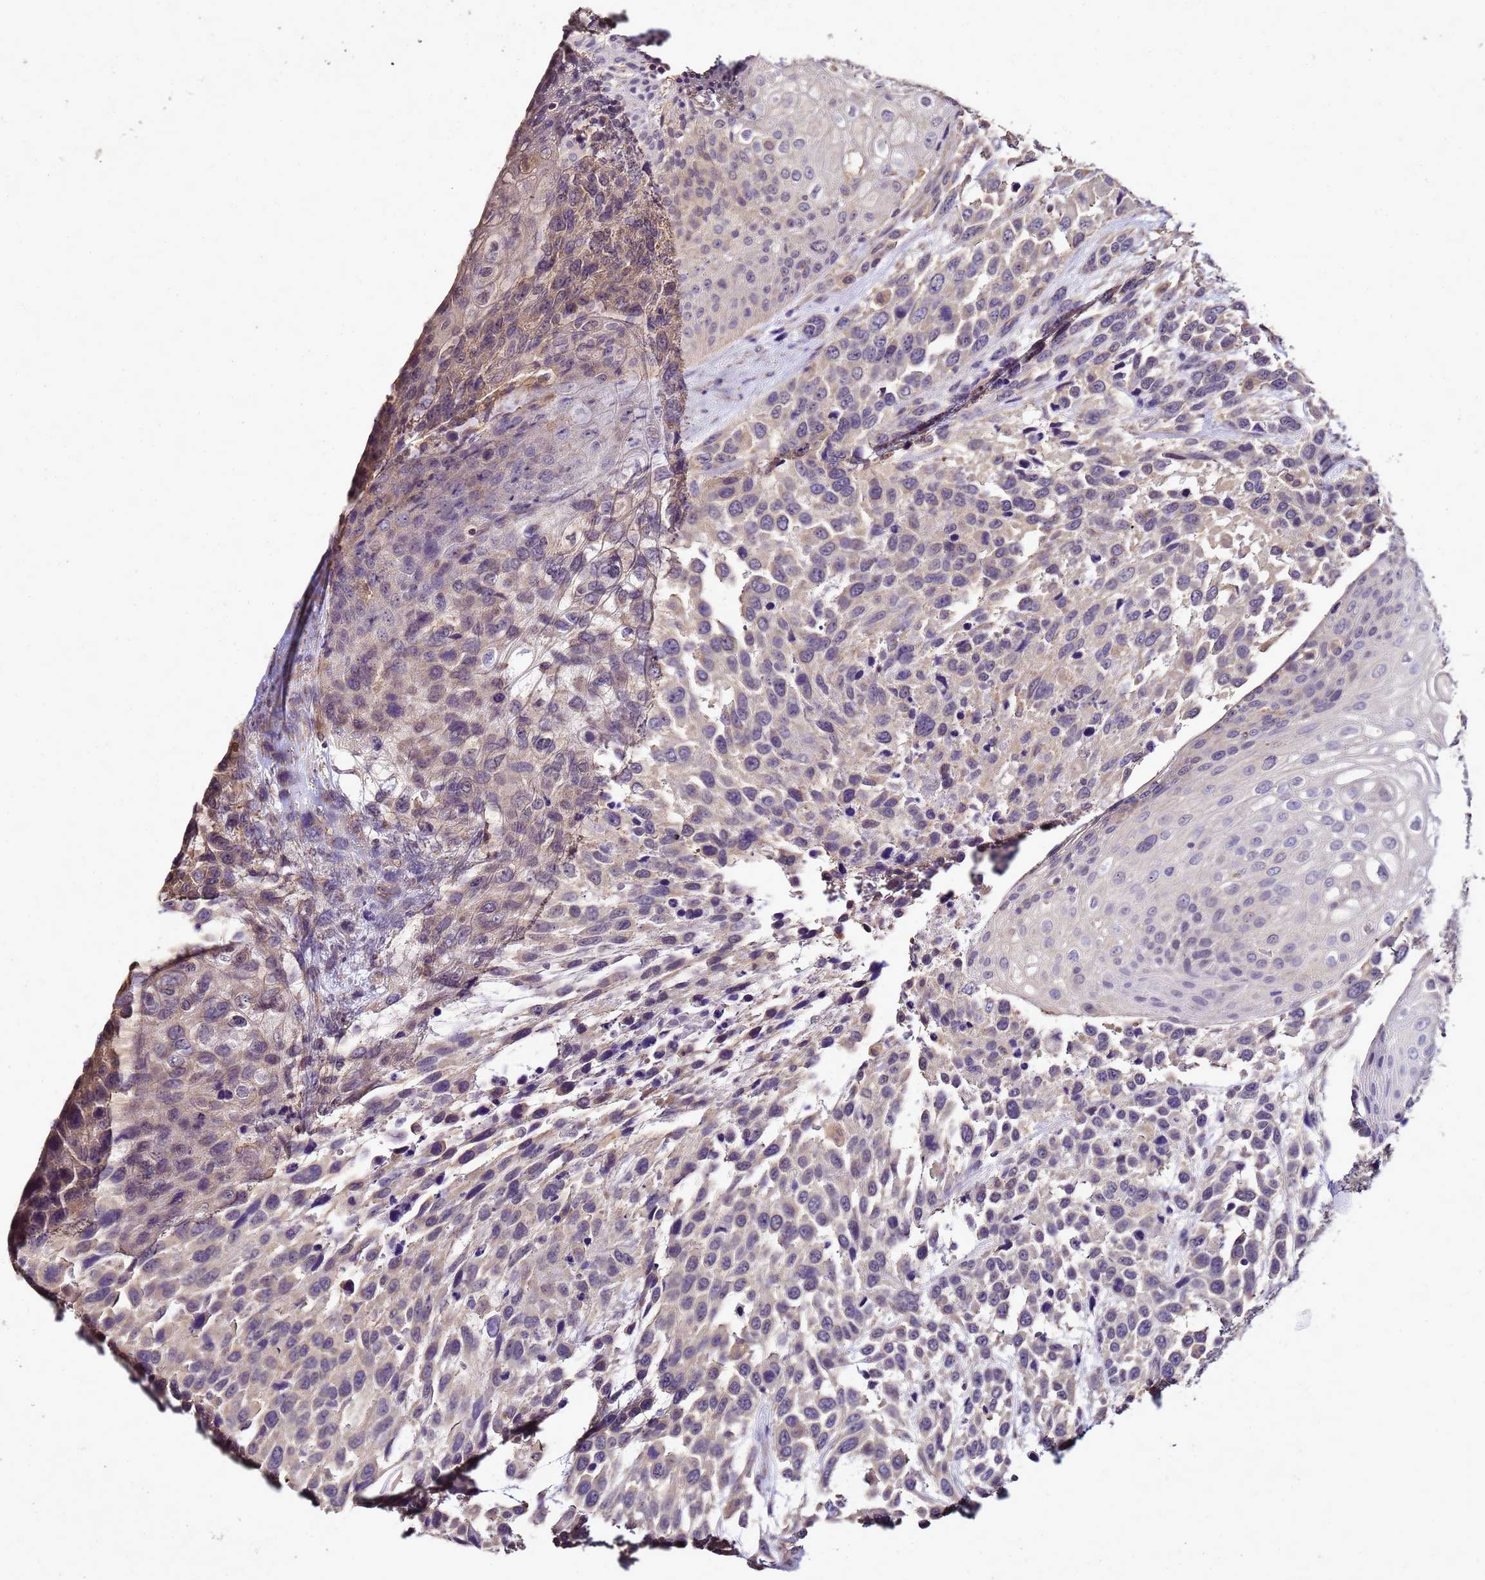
{"staining": {"intensity": "weak", "quantity": "25%-75%", "location": "cytoplasmic/membranous"}, "tissue": "urothelial cancer", "cell_type": "Tumor cells", "image_type": "cancer", "snomed": [{"axis": "morphology", "description": "Urothelial carcinoma, High grade"}, {"axis": "topography", "description": "Urinary bladder"}], "caption": "Urothelial cancer stained with IHC shows weak cytoplasmic/membranous positivity in about 25%-75% of tumor cells.", "gene": "ENOPH1", "patient": {"sex": "female", "age": 70}}